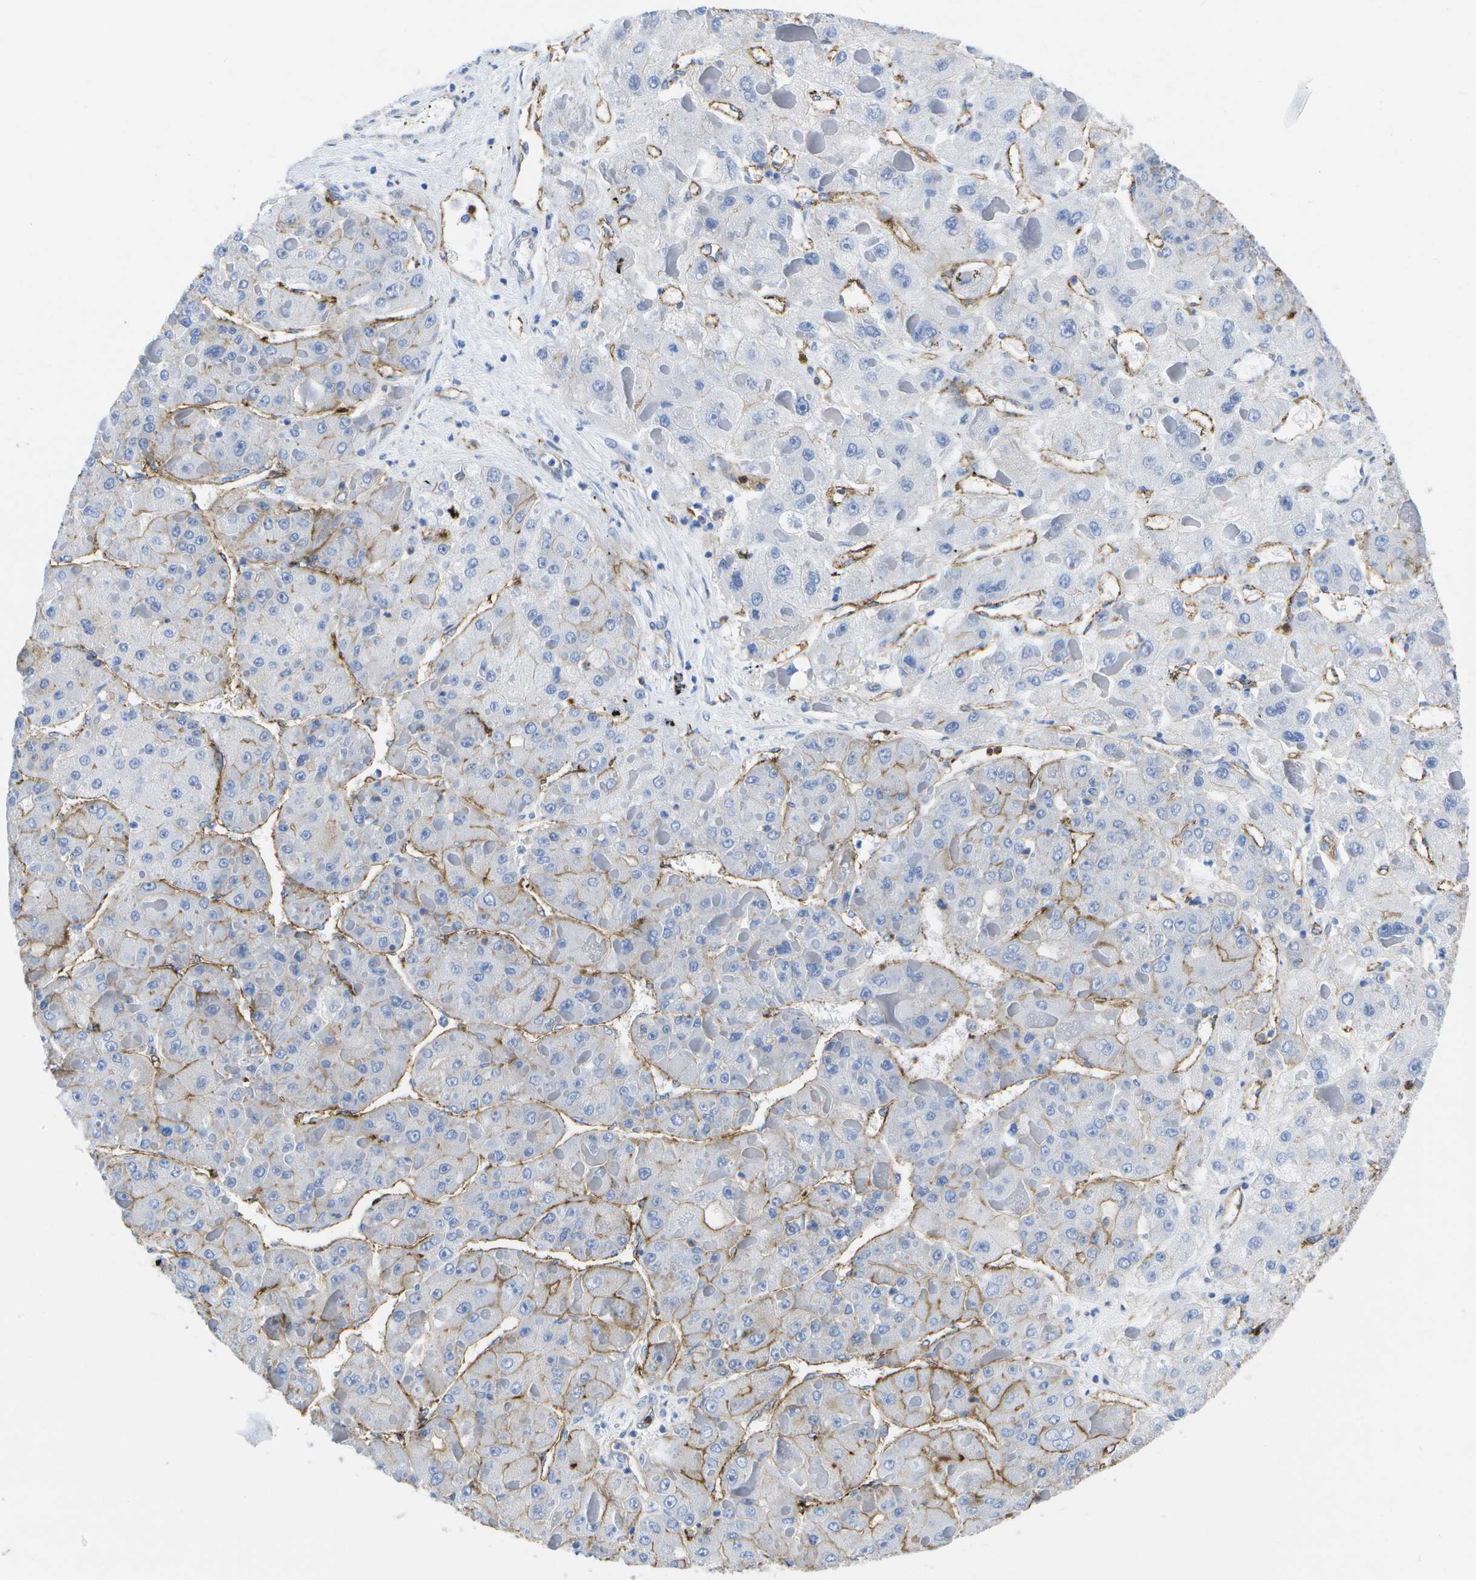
{"staining": {"intensity": "moderate", "quantity": "25%-75%", "location": "cytoplasmic/membranous"}, "tissue": "liver cancer", "cell_type": "Tumor cells", "image_type": "cancer", "snomed": [{"axis": "morphology", "description": "Carcinoma, Hepatocellular, NOS"}, {"axis": "topography", "description": "Liver"}], "caption": "Immunohistochemistry histopathology image of hepatocellular carcinoma (liver) stained for a protein (brown), which reveals medium levels of moderate cytoplasmic/membranous expression in approximately 25%-75% of tumor cells.", "gene": "DYSF", "patient": {"sex": "female", "age": 73}}